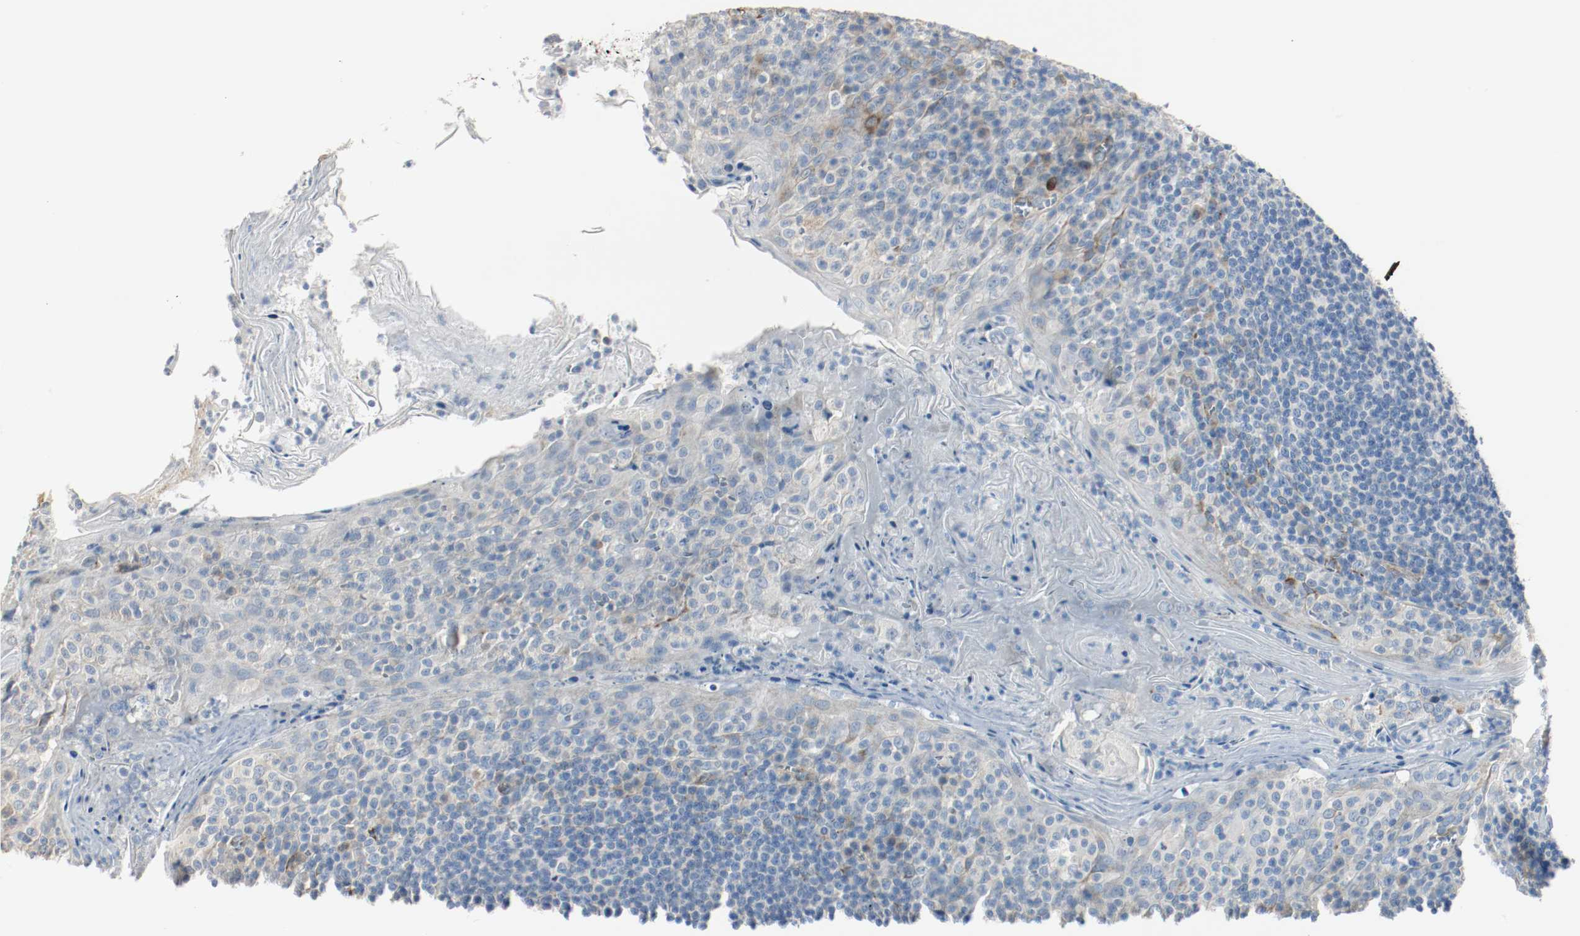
{"staining": {"intensity": "negative", "quantity": "none", "location": "none"}, "tissue": "tonsil", "cell_type": "Germinal center cells", "image_type": "normal", "snomed": [{"axis": "morphology", "description": "Normal tissue, NOS"}, {"axis": "topography", "description": "Tonsil"}], "caption": "High power microscopy micrograph of an IHC photomicrograph of unremarkable tonsil, revealing no significant expression in germinal center cells.", "gene": "LAMB1", "patient": {"sex": "male", "age": 31}}